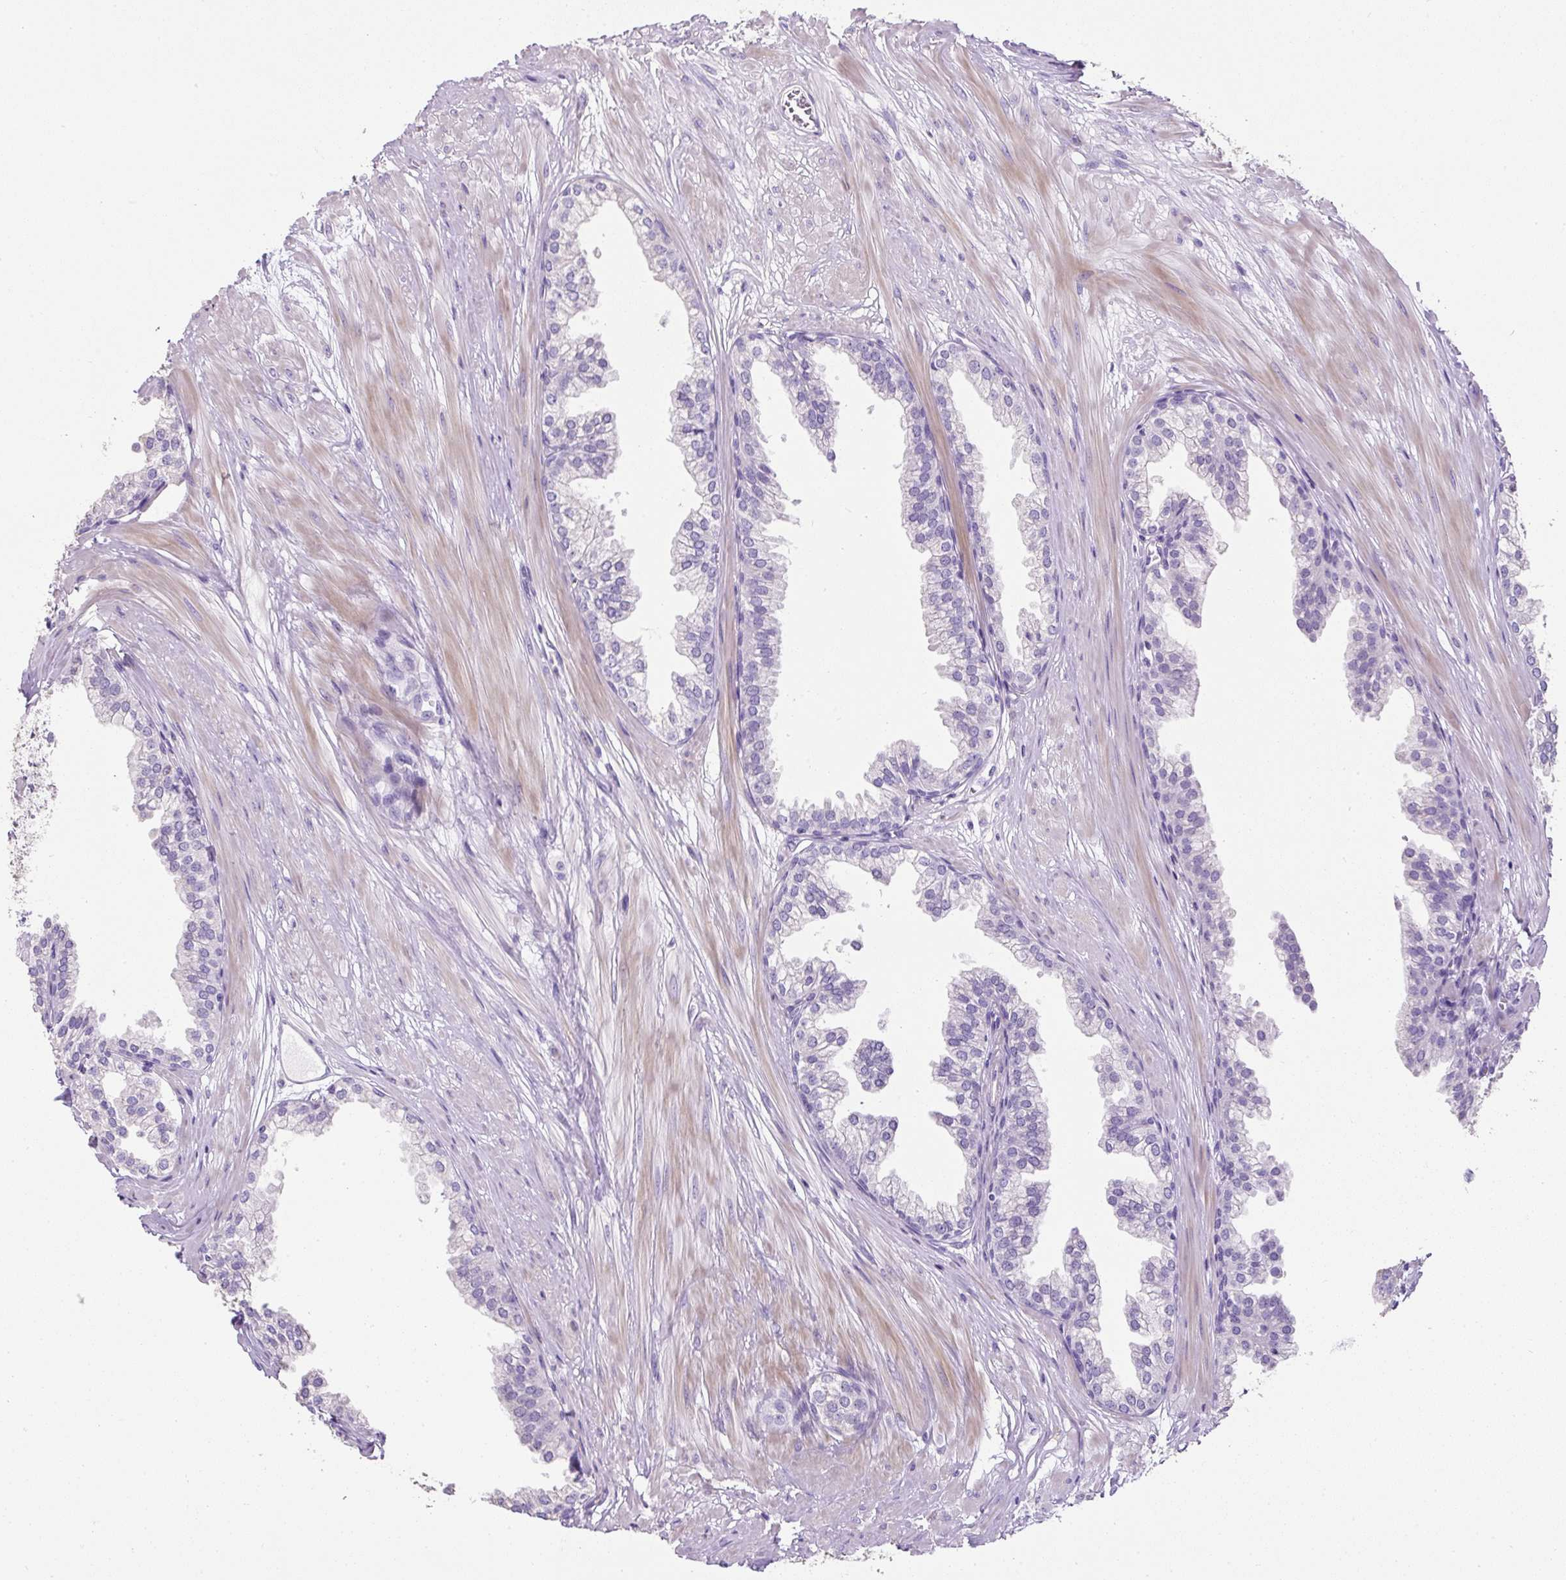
{"staining": {"intensity": "negative", "quantity": "none", "location": "none"}, "tissue": "prostate", "cell_type": "Glandular cells", "image_type": "normal", "snomed": [{"axis": "morphology", "description": "Normal tissue, NOS"}, {"axis": "topography", "description": "Prostate"}, {"axis": "topography", "description": "Peripheral nerve tissue"}], "caption": "Photomicrograph shows no significant protein staining in glandular cells of normal prostate. Brightfield microscopy of immunohistochemistry (IHC) stained with DAB (brown) and hematoxylin (blue), captured at high magnification.", "gene": "C2CD4C", "patient": {"sex": "male", "age": 55}}